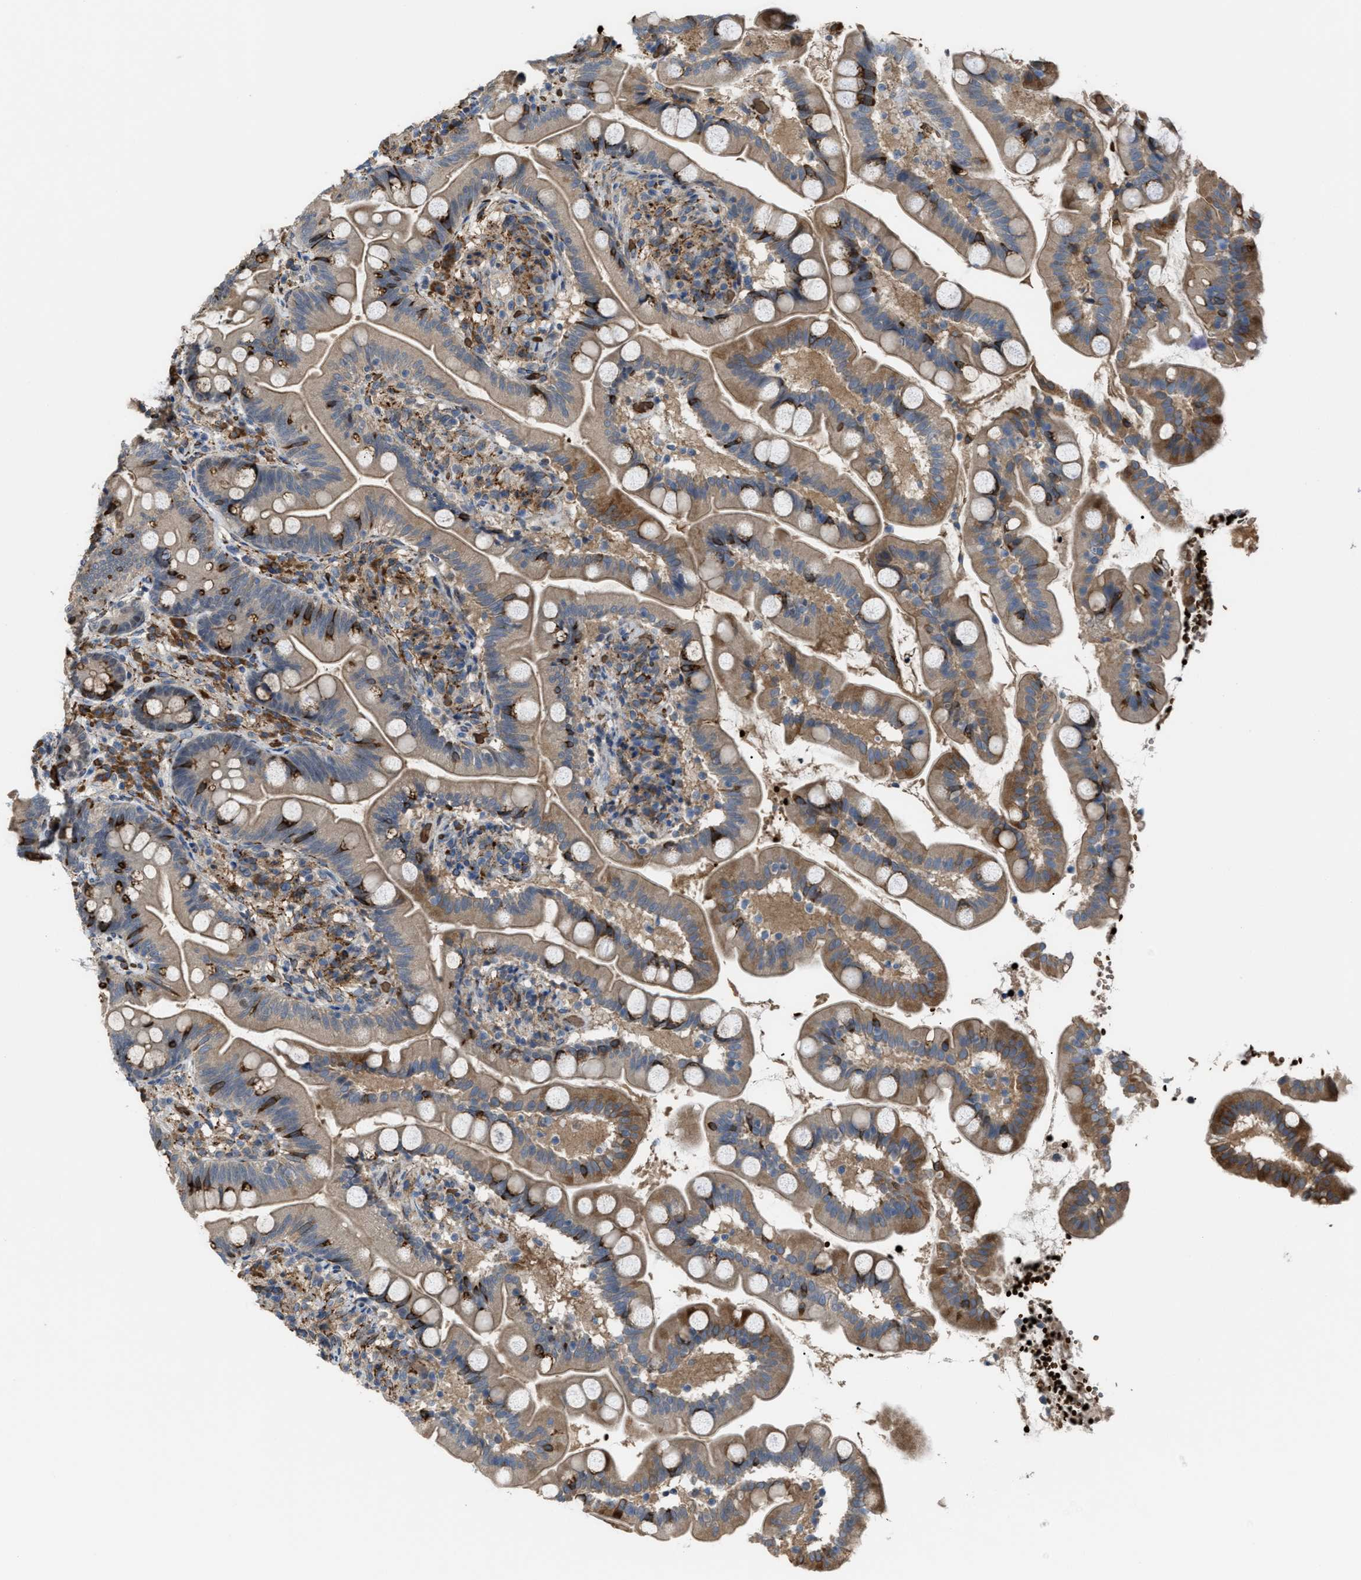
{"staining": {"intensity": "strong", "quantity": "<25%", "location": "cytoplasmic/membranous"}, "tissue": "small intestine", "cell_type": "Glandular cells", "image_type": "normal", "snomed": [{"axis": "morphology", "description": "Normal tissue, NOS"}, {"axis": "topography", "description": "Small intestine"}], "caption": "Strong cytoplasmic/membranous protein positivity is seen in approximately <25% of glandular cells in small intestine.", "gene": "SELENOM", "patient": {"sex": "female", "age": 56}}